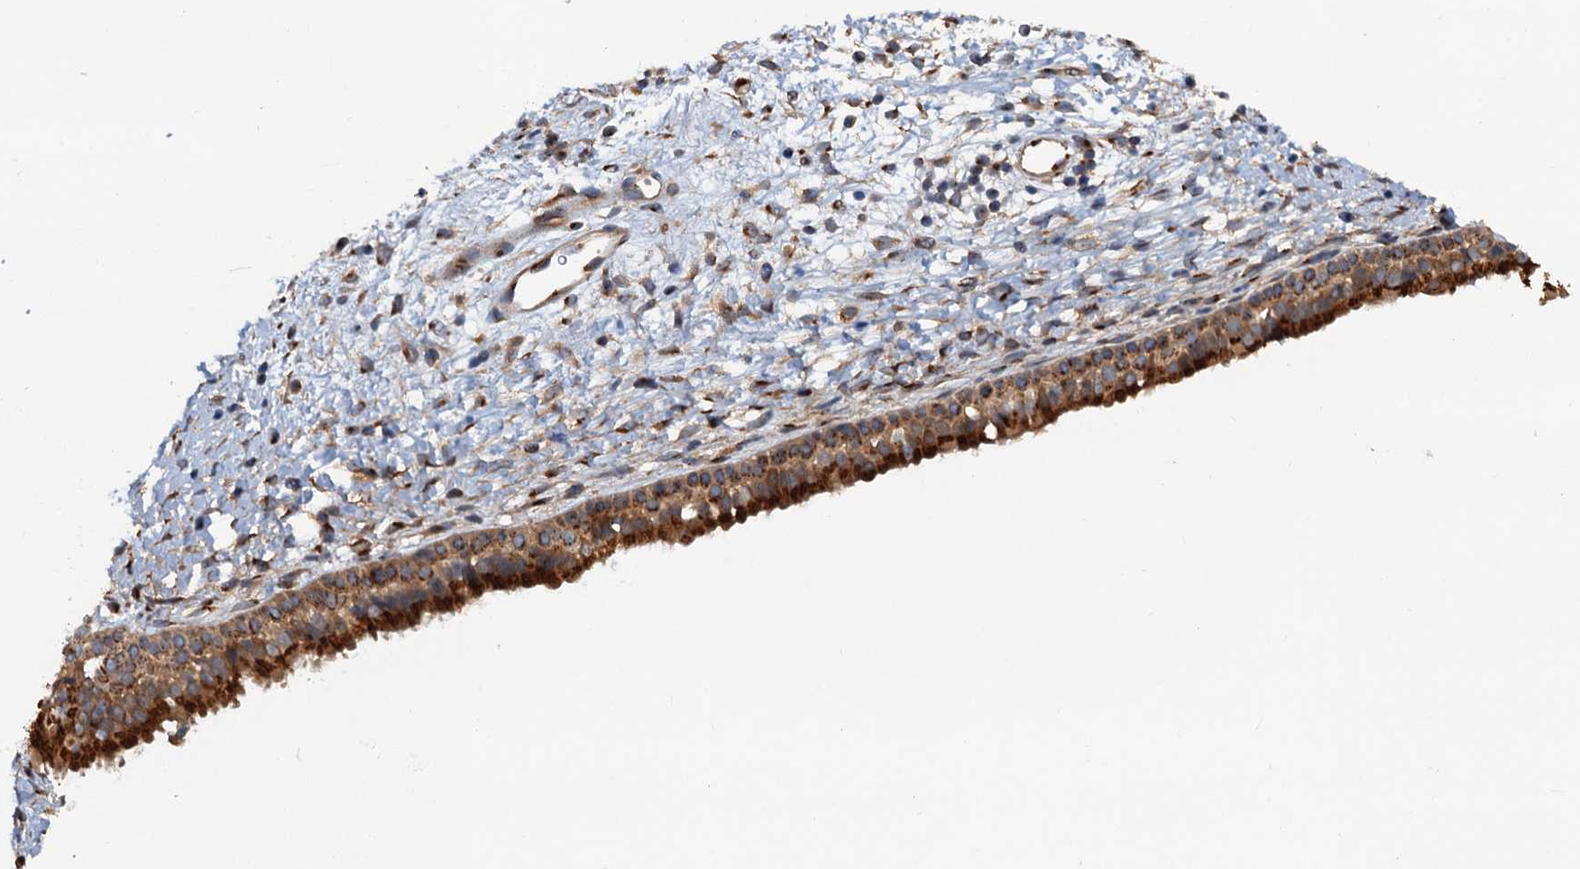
{"staining": {"intensity": "strong", "quantity": ">75%", "location": "cytoplasmic/membranous"}, "tissue": "nasopharynx", "cell_type": "Respiratory epithelial cells", "image_type": "normal", "snomed": [{"axis": "morphology", "description": "Normal tissue, NOS"}, {"axis": "topography", "description": "Nasopharynx"}], "caption": "Immunohistochemical staining of unremarkable nasopharynx exhibits high levels of strong cytoplasmic/membranous staining in approximately >75% of respiratory epithelial cells.", "gene": "COG3", "patient": {"sex": "male", "age": 22}}